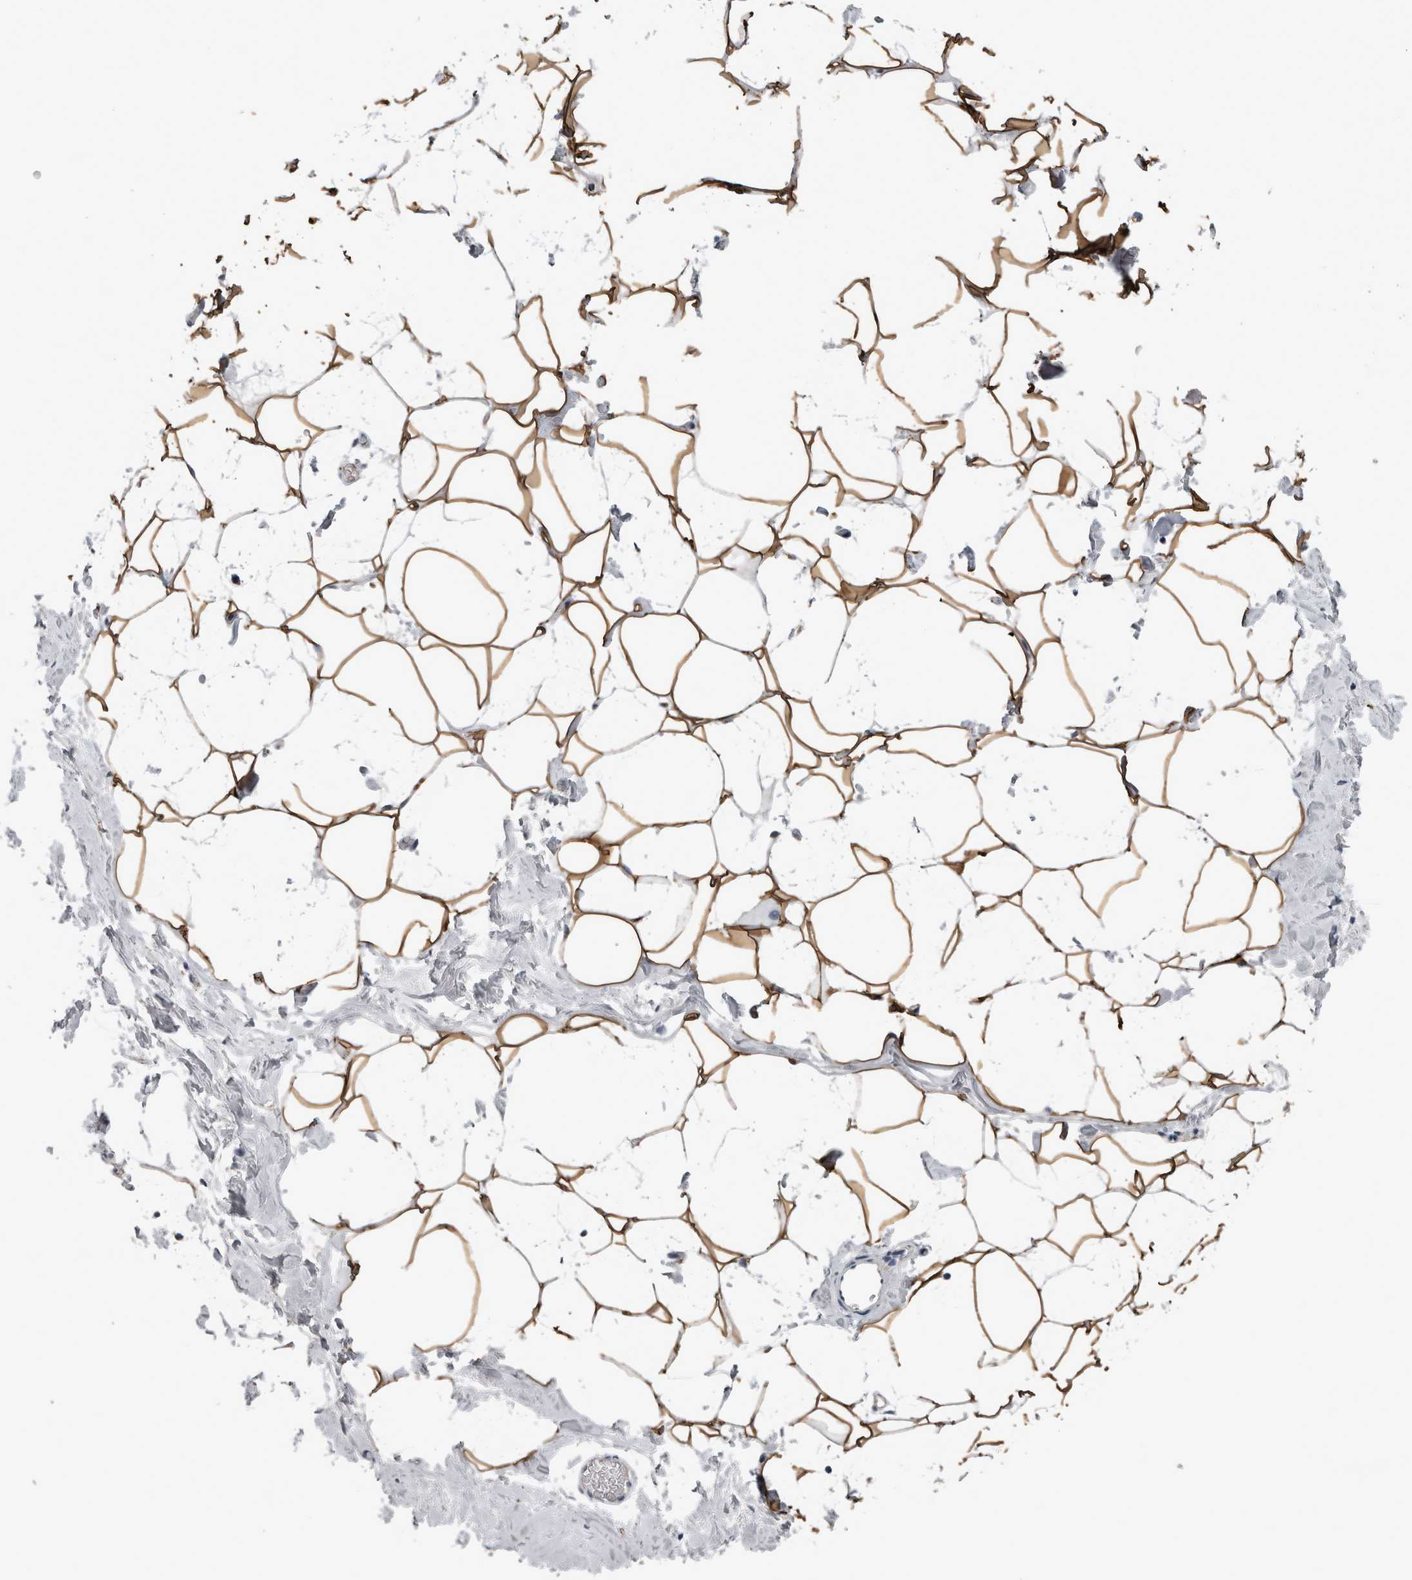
{"staining": {"intensity": "strong", "quantity": ">75%", "location": "cytoplasmic/membranous"}, "tissue": "adipose tissue", "cell_type": "Adipocytes", "image_type": "normal", "snomed": [{"axis": "morphology", "description": "Normal tissue, NOS"}, {"axis": "morphology", "description": "Fibrosis, NOS"}, {"axis": "topography", "description": "Breast"}, {"axis": "topography", "description": "Adipose tissue"}], "caption": "A high-resolution micrograph shows IHC staining of unremarkable adipose tissue, which demonstrates strong cytoplasmic/membranous staining in approximately >75% of adipocytes. The staining is performed using DAB (3,3'-diaminobenzidine) brown chromogen to label protein expression. The nuclei are counter-stained blue using hematoxylin.", "gene": "DPP7", "patient": {"sex": "female", "age": 39}}